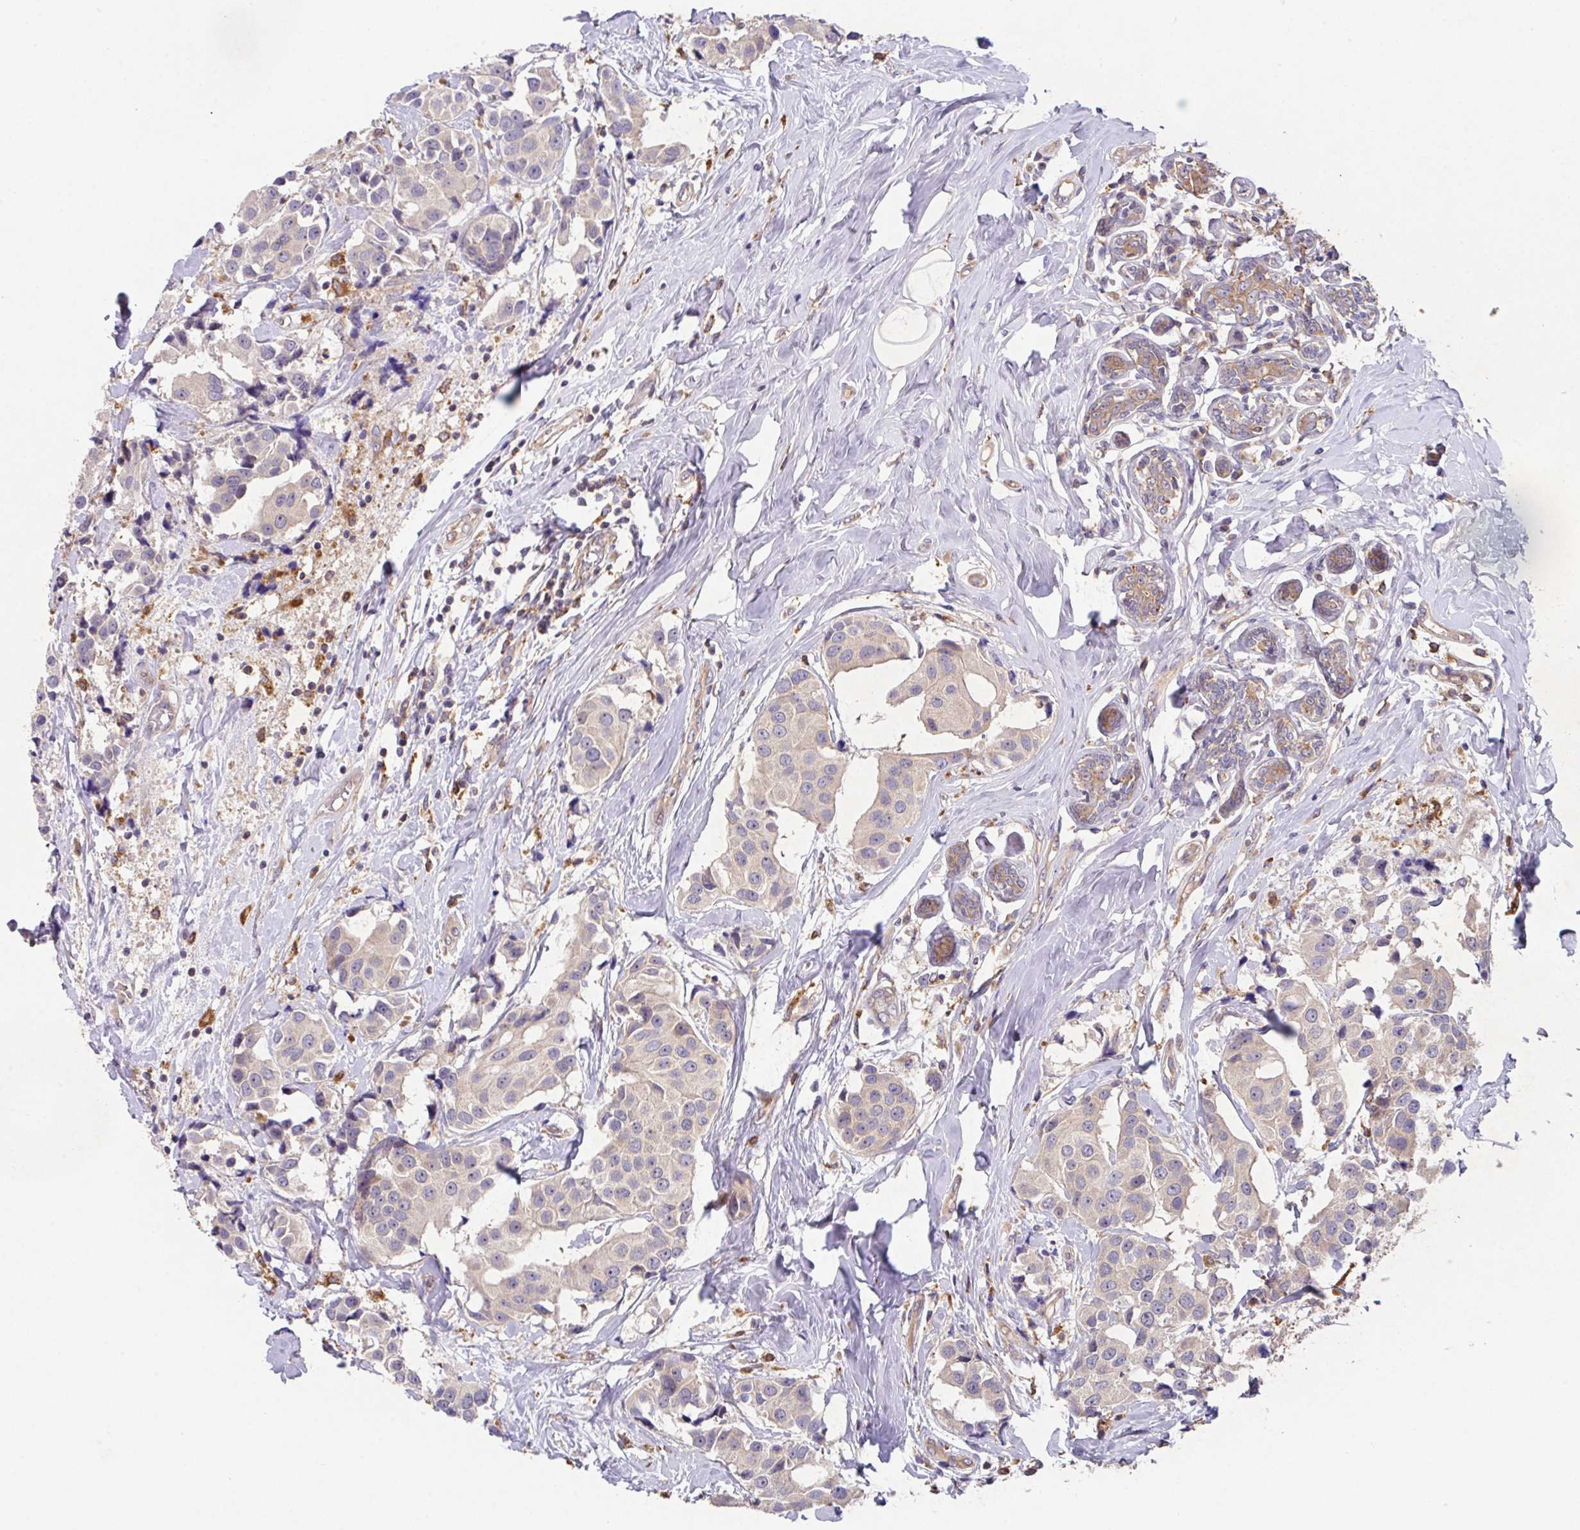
{"staining": {"intensity": "negative", "quantity": "none", "location": "none"}, "tissue": "breast cancer", "cell_type": "Tumor cells", "image_type": "cancer", "snomed": [{"axis": "morphology", "description": "Normal tissue, NOS"}, {"axis": "morphology", "description": "Duct carcinoma"}, {"axis": "topography", "description": "Breast"}], "caption": "IHC of human infiltrating ductal carcinoma (breast) reveals no positivity in tumor cells. (DAB (3,3'-diaminobenzidine) immunohistochemistry with hematoxylin counter stain).", "gene": "TRIM14", "patient": {"sex": "female", "age": 39}}